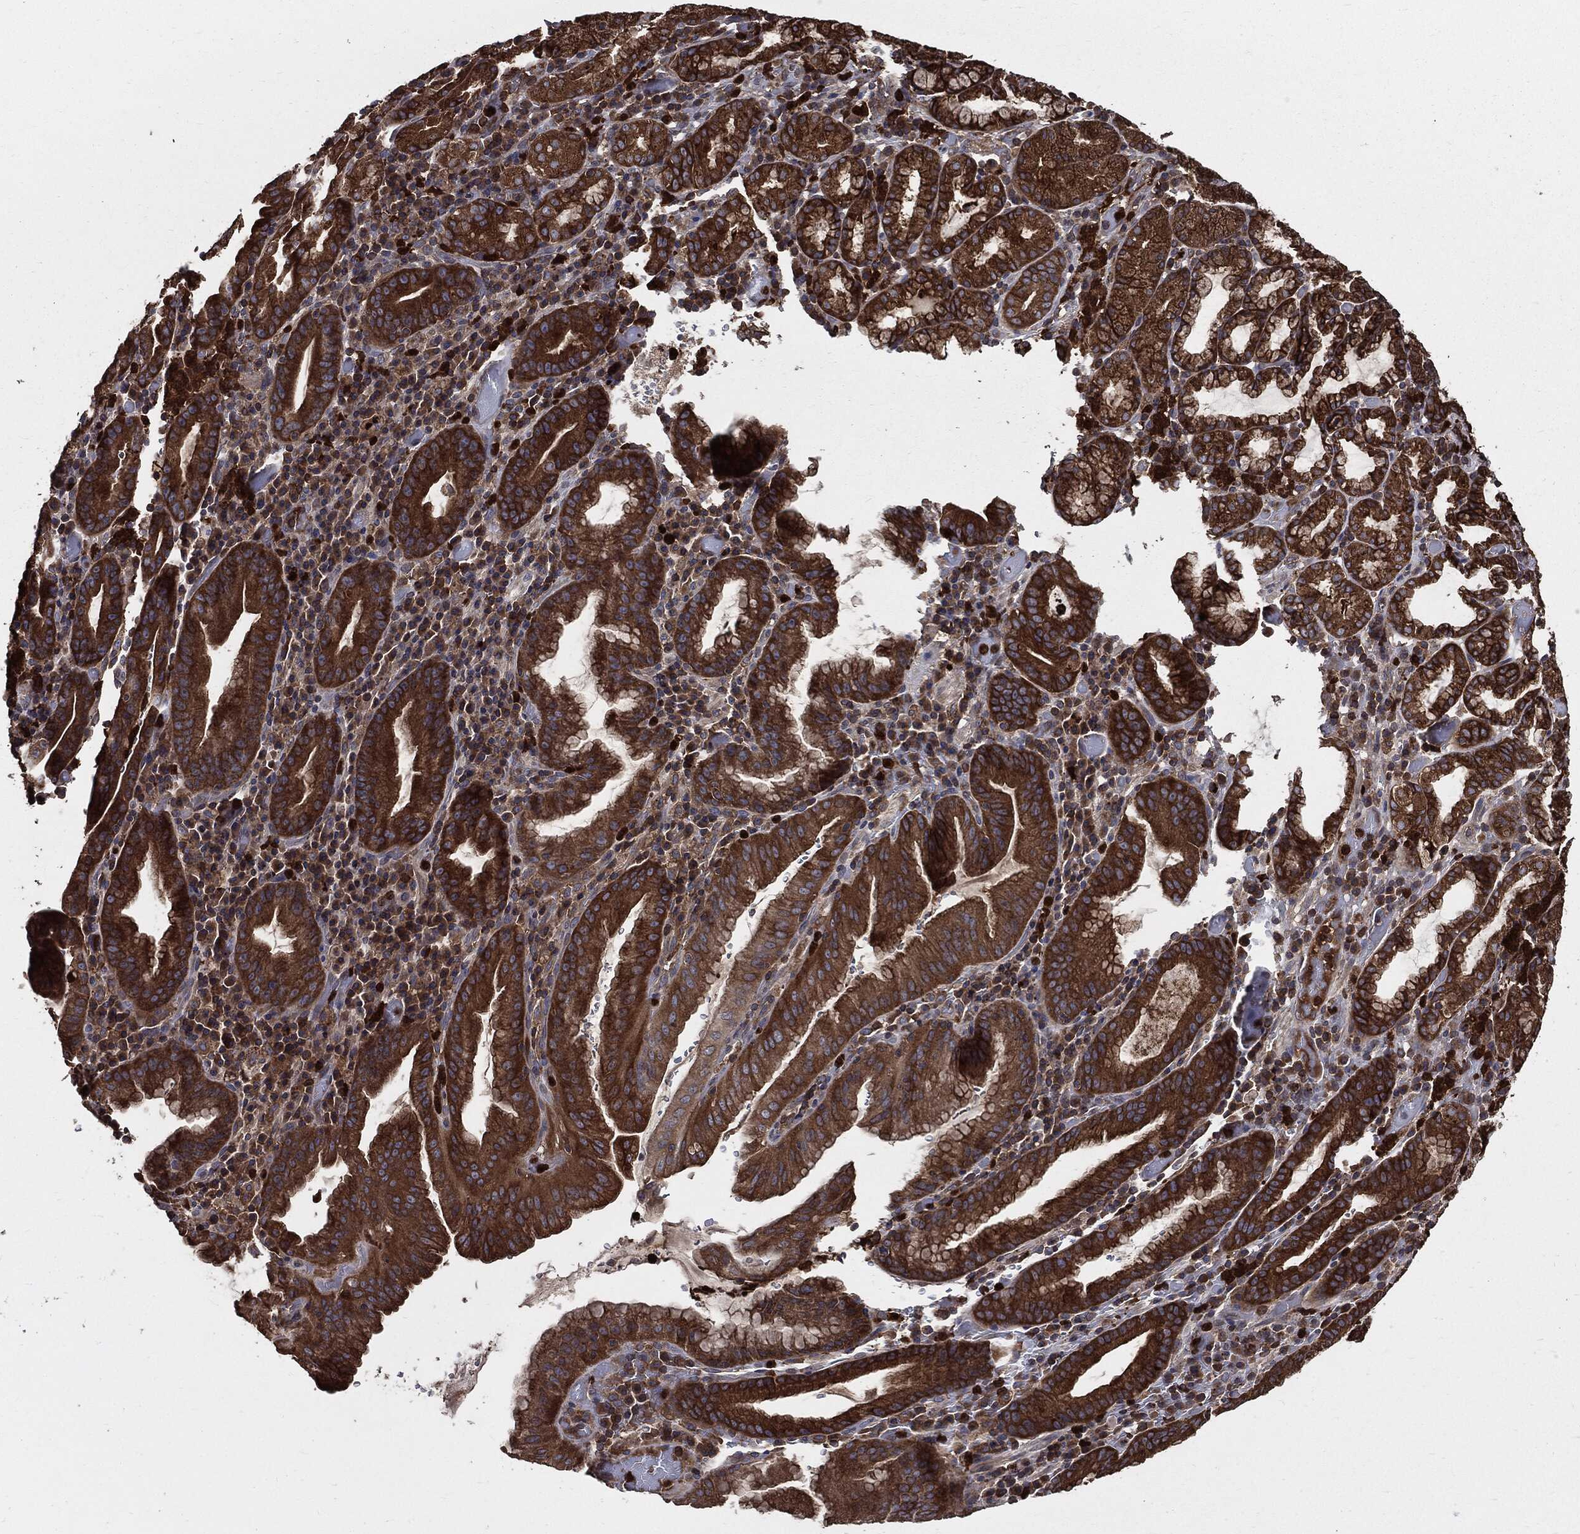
{"staining": {"intensity": "strong", "quantity": ">75%", "location": "cytoplasmic/membranous"}, "tissue": "stomach cancer", "cell_type": "Tumor cells", "image_type": "cancer", "snomed": [{"axis": "morphology", "description": "Adenocarcinoma, NOS"}, {"axis": "topography", "description": "Stomach"}], "caption": "Tumor cells reveal strong cytoplasmic/membranous expression in about >75% of cells in adenocarcinoma (stomach). The staining was performed using DAB (3,3'-diaminobenzidine) to visualize the protein expression in brown, while the nuclei were stained in blue with hematoxylin (Magnification: 20x).", "gene": "PDCD6IP", "patient": {"sex": "male", "age": 79}}